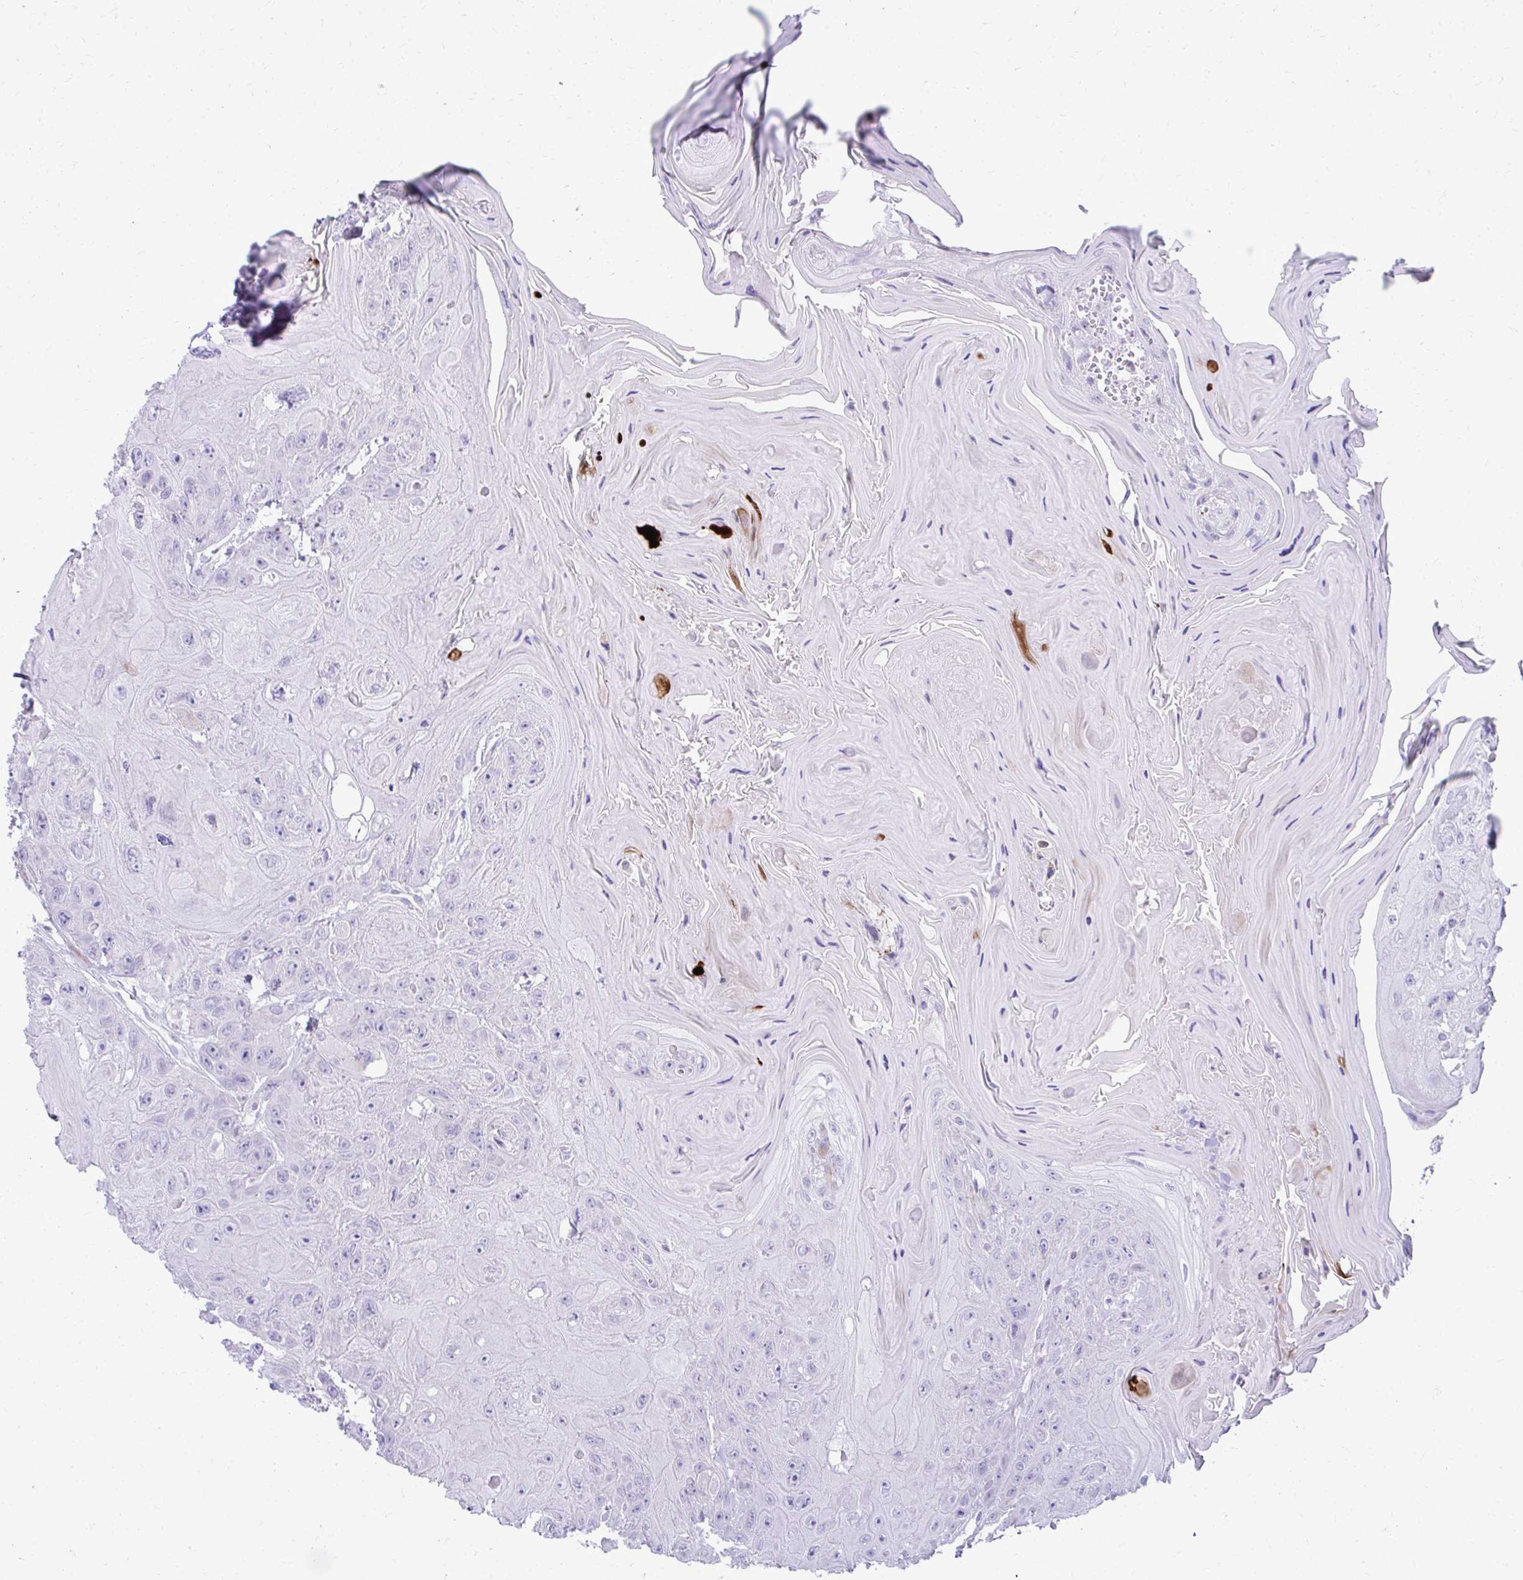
{"staining": {"intensity": "negative", "quantity": "none", "location": "none"}, "tissue": "head and neck cancer", "cell_type": "Tumor cells", "image_type": "cancer", "snomed": [{"axis": "morphology", "description": "Squamous cell carcinoma, NOS"}, {"axis": "topography", "description": "Head-Neck"}], "caption": "Immunohistochemical staining of human head and neck squamous cell carcinoma displays no significant staining in tumor cells.", "gene": "OR7A5", "patient": {"sex": "female", "age": 59}}